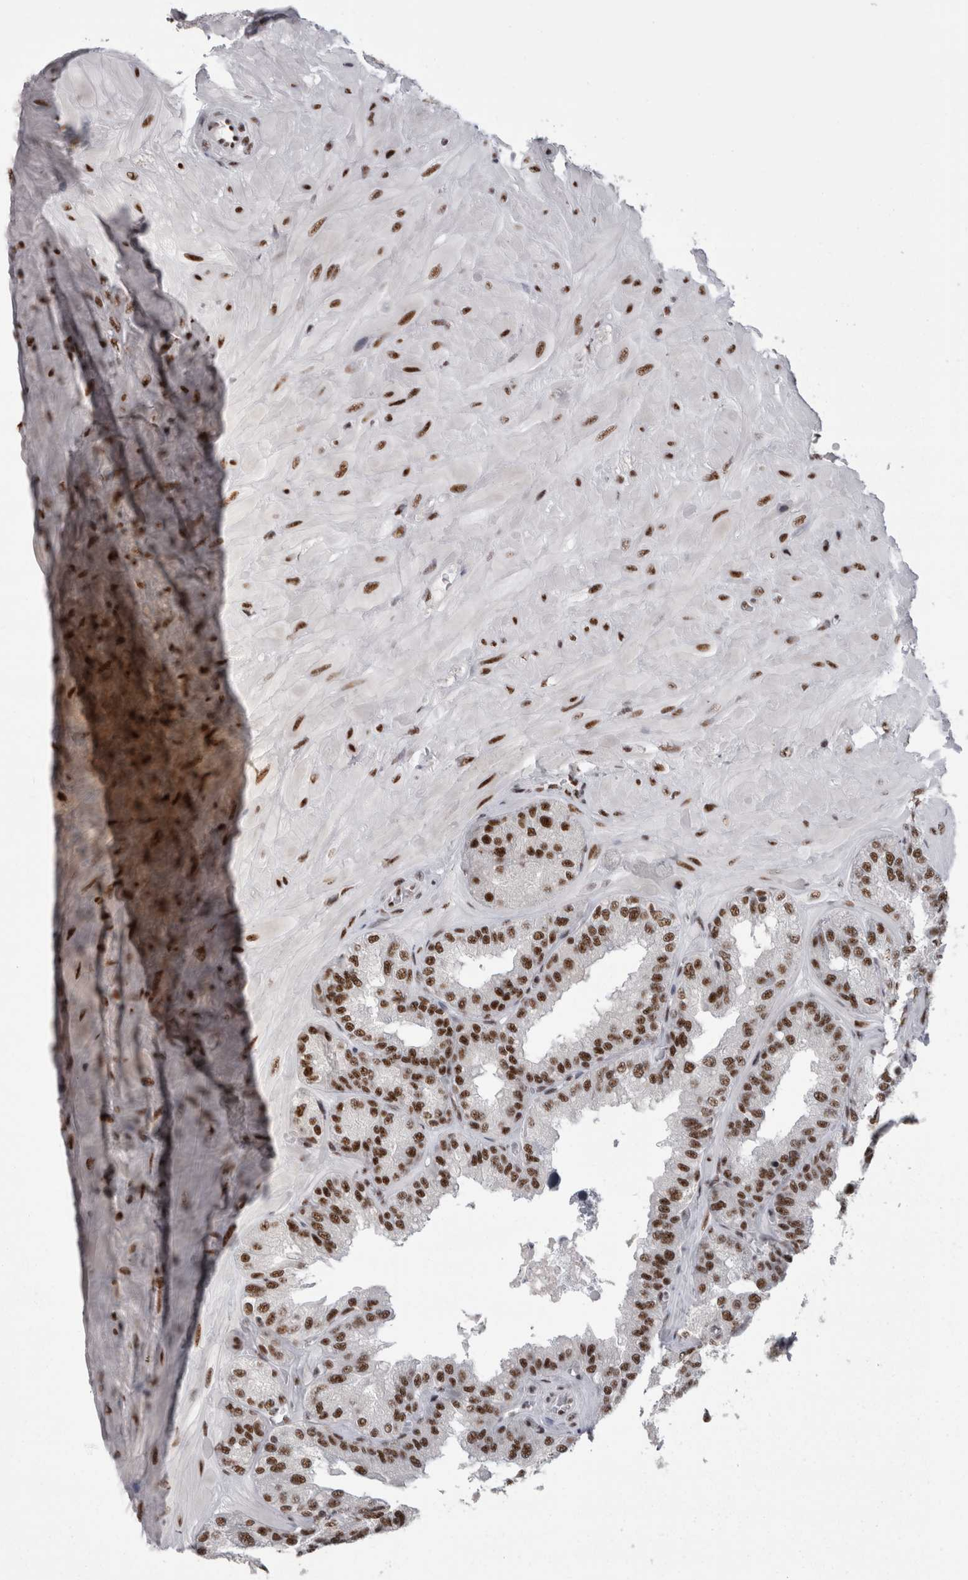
{"staining": {"intensity": "strong", "quantity": ">75%", "location": "nuclear"}, "tissue": "seminal vesicle", "cell_type": "Glandular cells", "image_type": "normal", "snomed": [{"axis": "morphology", "description": "Normal tissue, NOS"}, {"axis": "topography", "description": "Prostate"}, {"axis": "topography", "description": "Seminal veicle"}], "caption": "Immunohistochemical staining of normal seminal vesicle shows >75% levels of strong nuclear protein expression in approximately >75% of glandular cells.", "gene": "SNRNP40", "patient": {"sex": "male", "age": 51}}